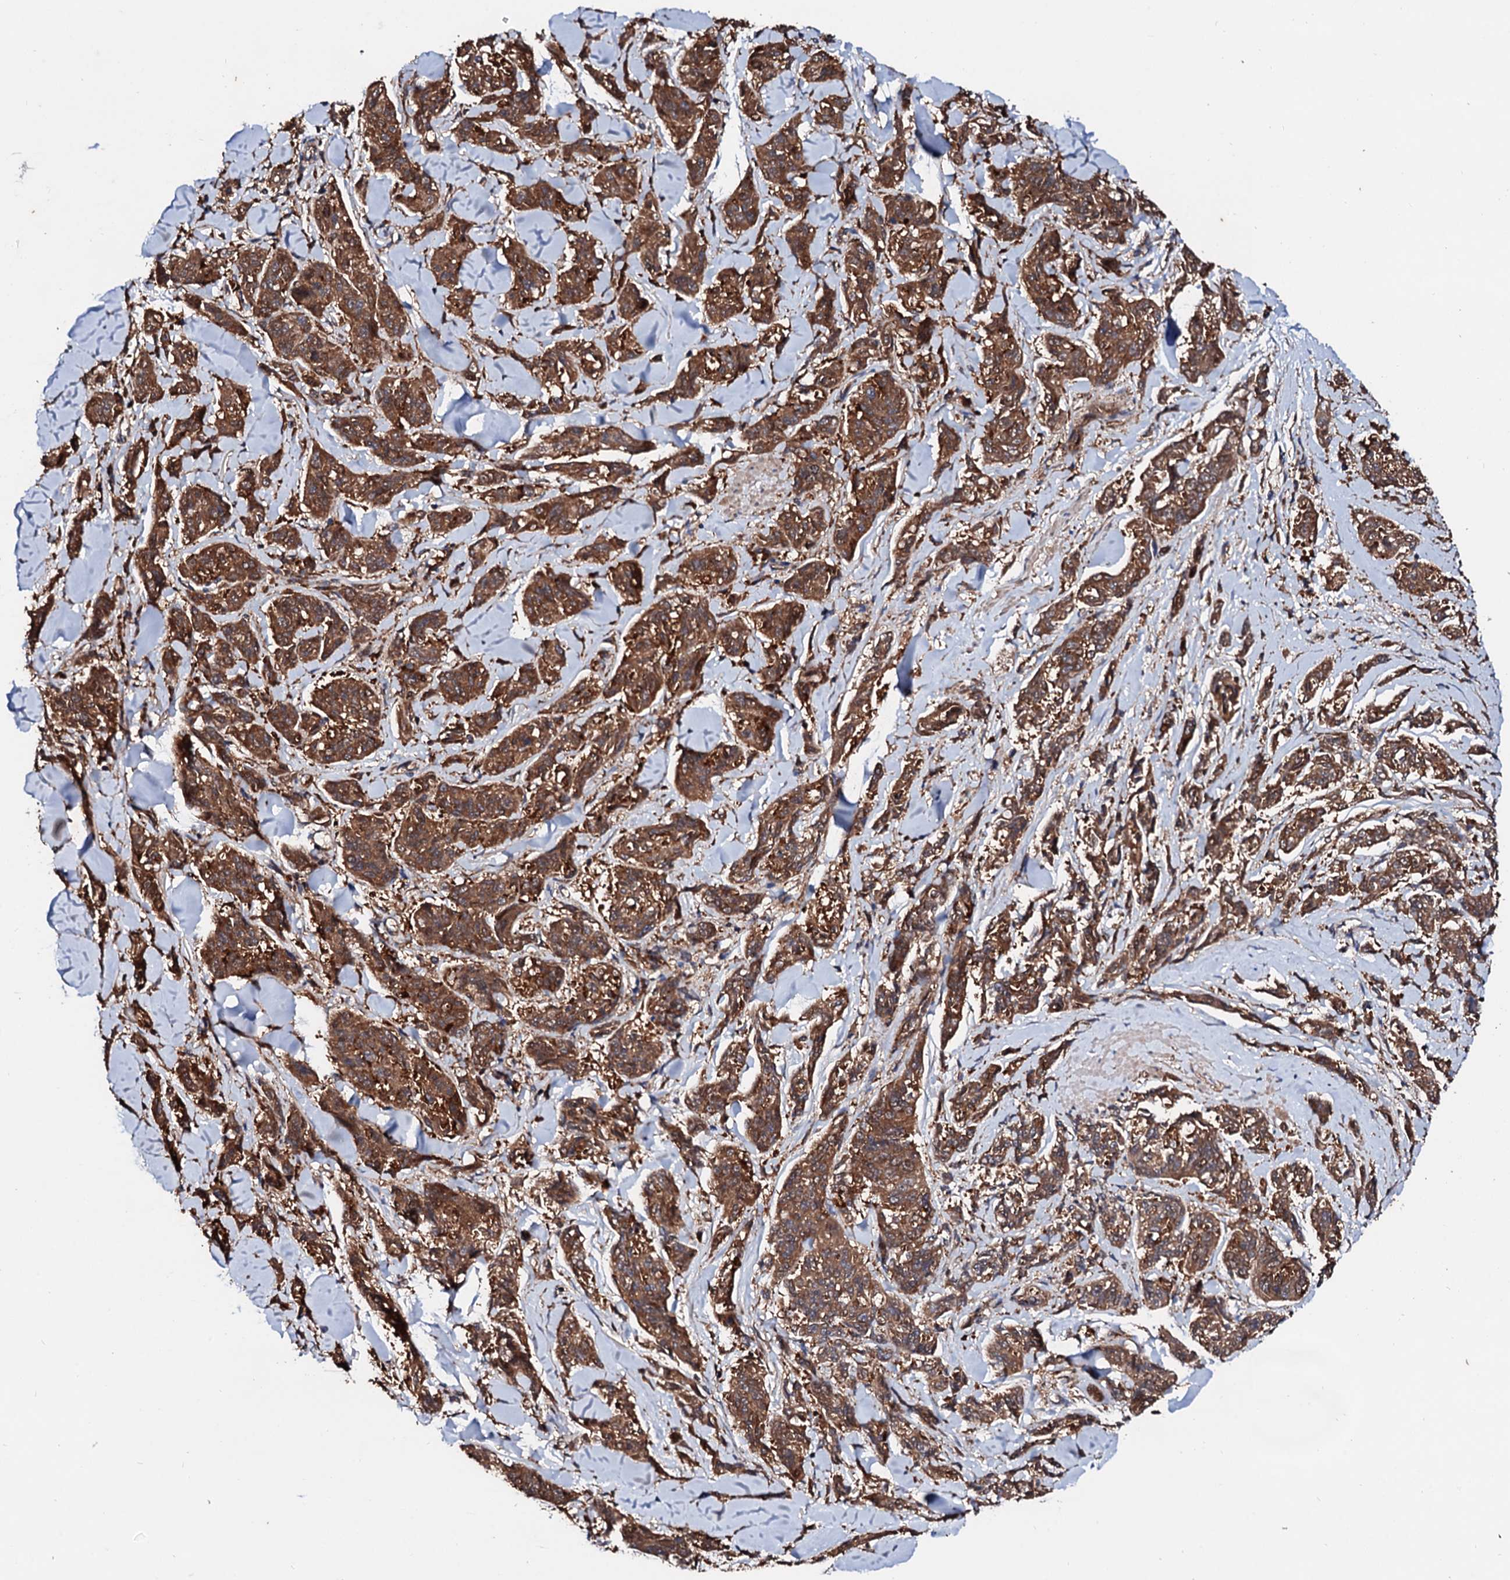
{"staining": {"intensity": "strong", "quantity": ">75%", "location": "cytoplasmic/membranous"}, "tissue": "melanoma", "cell_type": "Tumor cells", "image_type": "cancer", "snomed": [{"axis": "morphology", "description": "Malignant melanoma, NOS"}, {"axis": "topography", "description": "Skin"}], "caption": "Brown immunohistochemical staining in human malignant melanoma displays strong cytoplasmic/membranous expression in about >75% of tumor cells.", "gene": "EXTL1", "patient": {"sex": "male", "age": 53}}